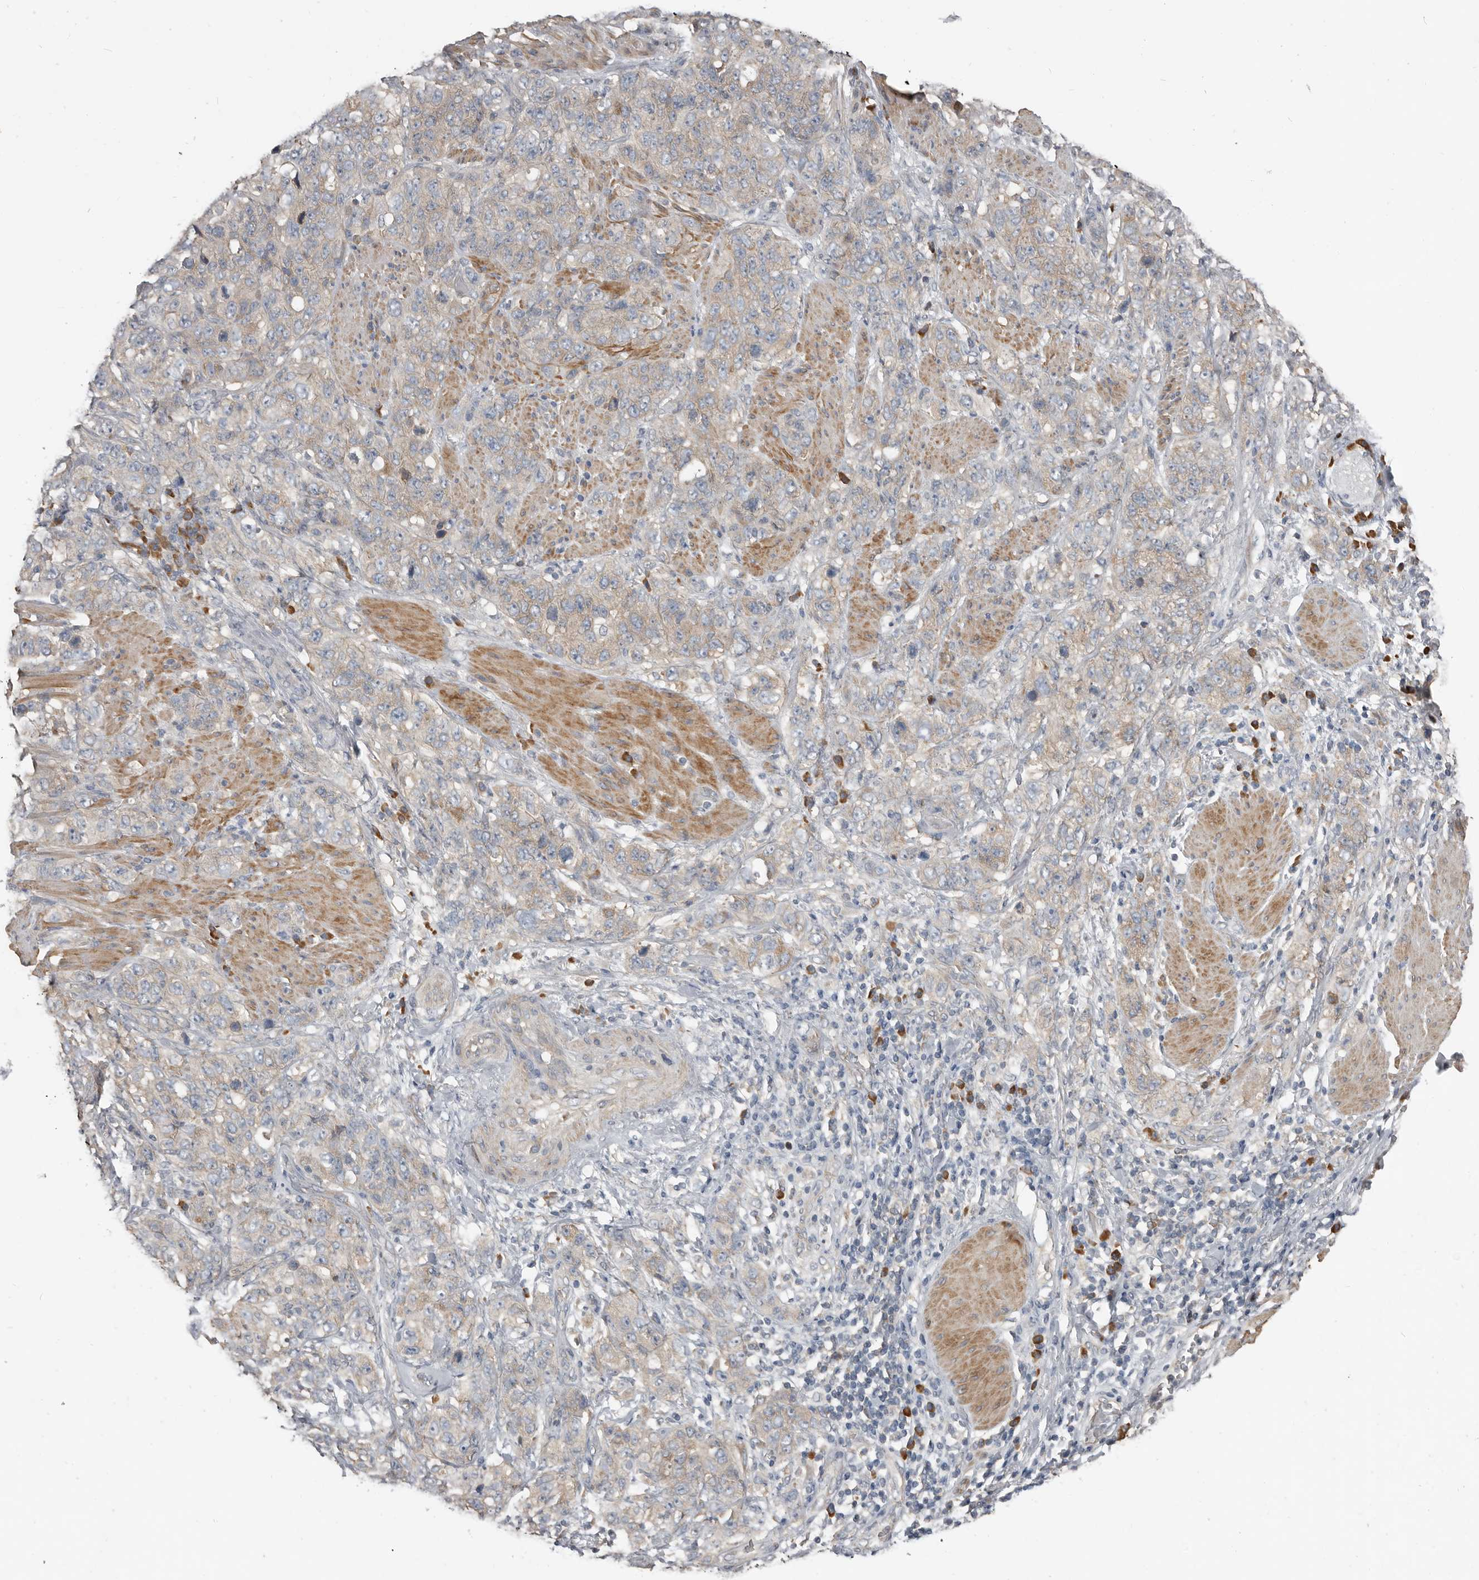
{"staining": {"intensity": "weak", "quantity": ">75%", "location": "cytoplasmic/membranous"}, "tissue": "stomach cancer", "cell_type": "Tumor cells", "image_type": "cancer", "snomed": [{"axis": "morphology", "description": "Adenocarcinoma, NOS"}, {"axis": "topography", "description": "Stomach"}], "caption": "Immunohistochemical staining of stomach cancer (adenocarcinoma) displays low levels of weak cytoplasmic/membranous staining in approximately >75% of tumor cells.", "gene": "AKNAD1", "patient": {"sex": "male", "age": 48}}